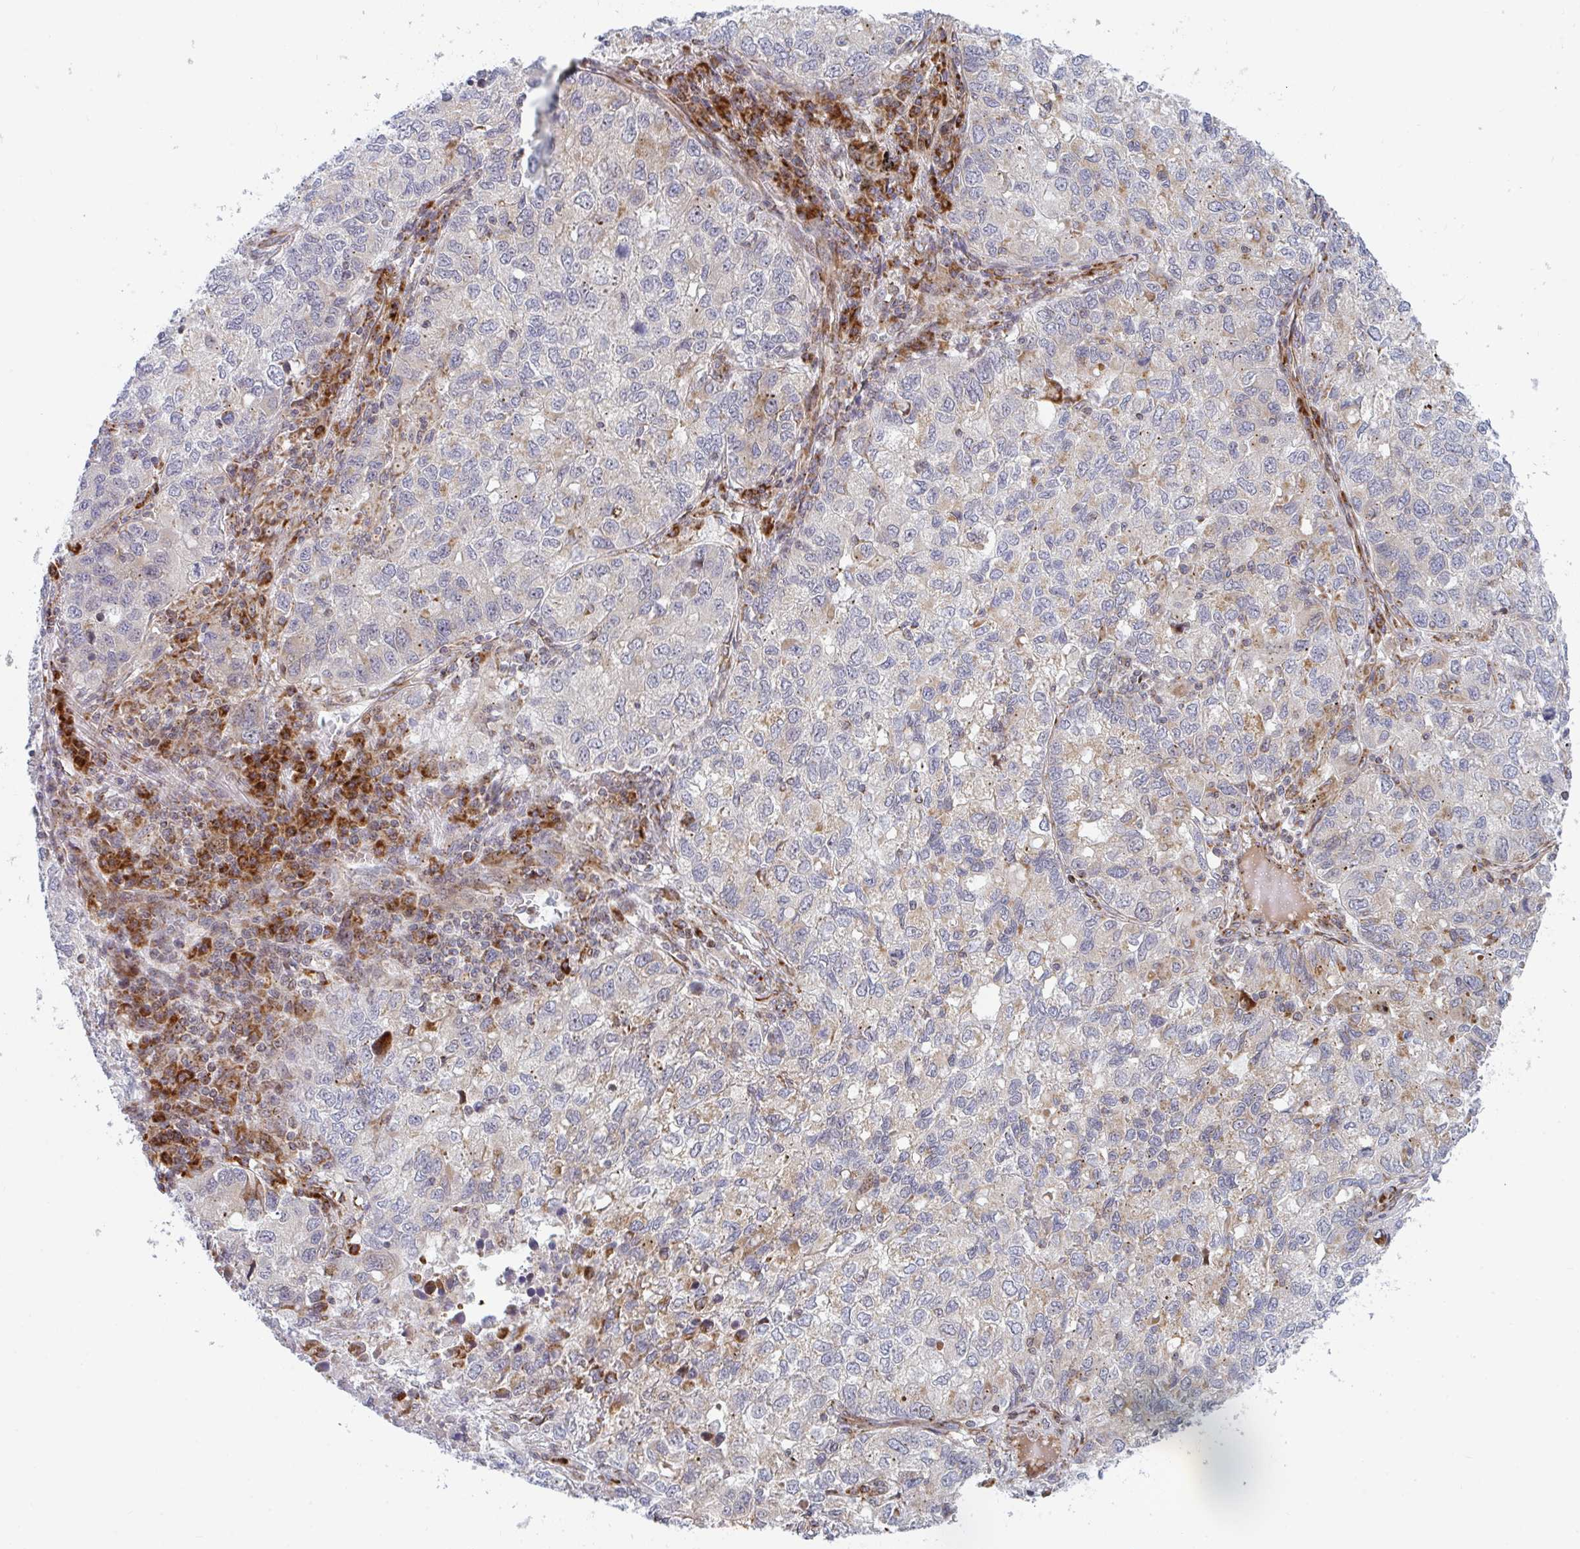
{"staining": {"intensity": "weak", "quantity": "<25%", "location": "cytoplasmic/membranous"}, "tissue": "lung cancer", "cell_type": "Tumor cells", "image_type": "cancer", "snomed": [{"axis": "morphology", "description": "Normal morphology"}, {"axis": "morphology", "description": "Adenocarcinoma, NOS"}, {"axis": "topography", "description": "Lymph node"}, {"axis": "topography", "description": "Lung"}], "caption": "This micrograph is of lung cancer (adenocarcinoma) stained with immunohistochemistry (IHC) to label a protein in brown with the nuclei are counter-stained blue. There is no positivity in tumor cells.", "gene": "PRKCH", "patient": {"sex": "female", "age": 51}}